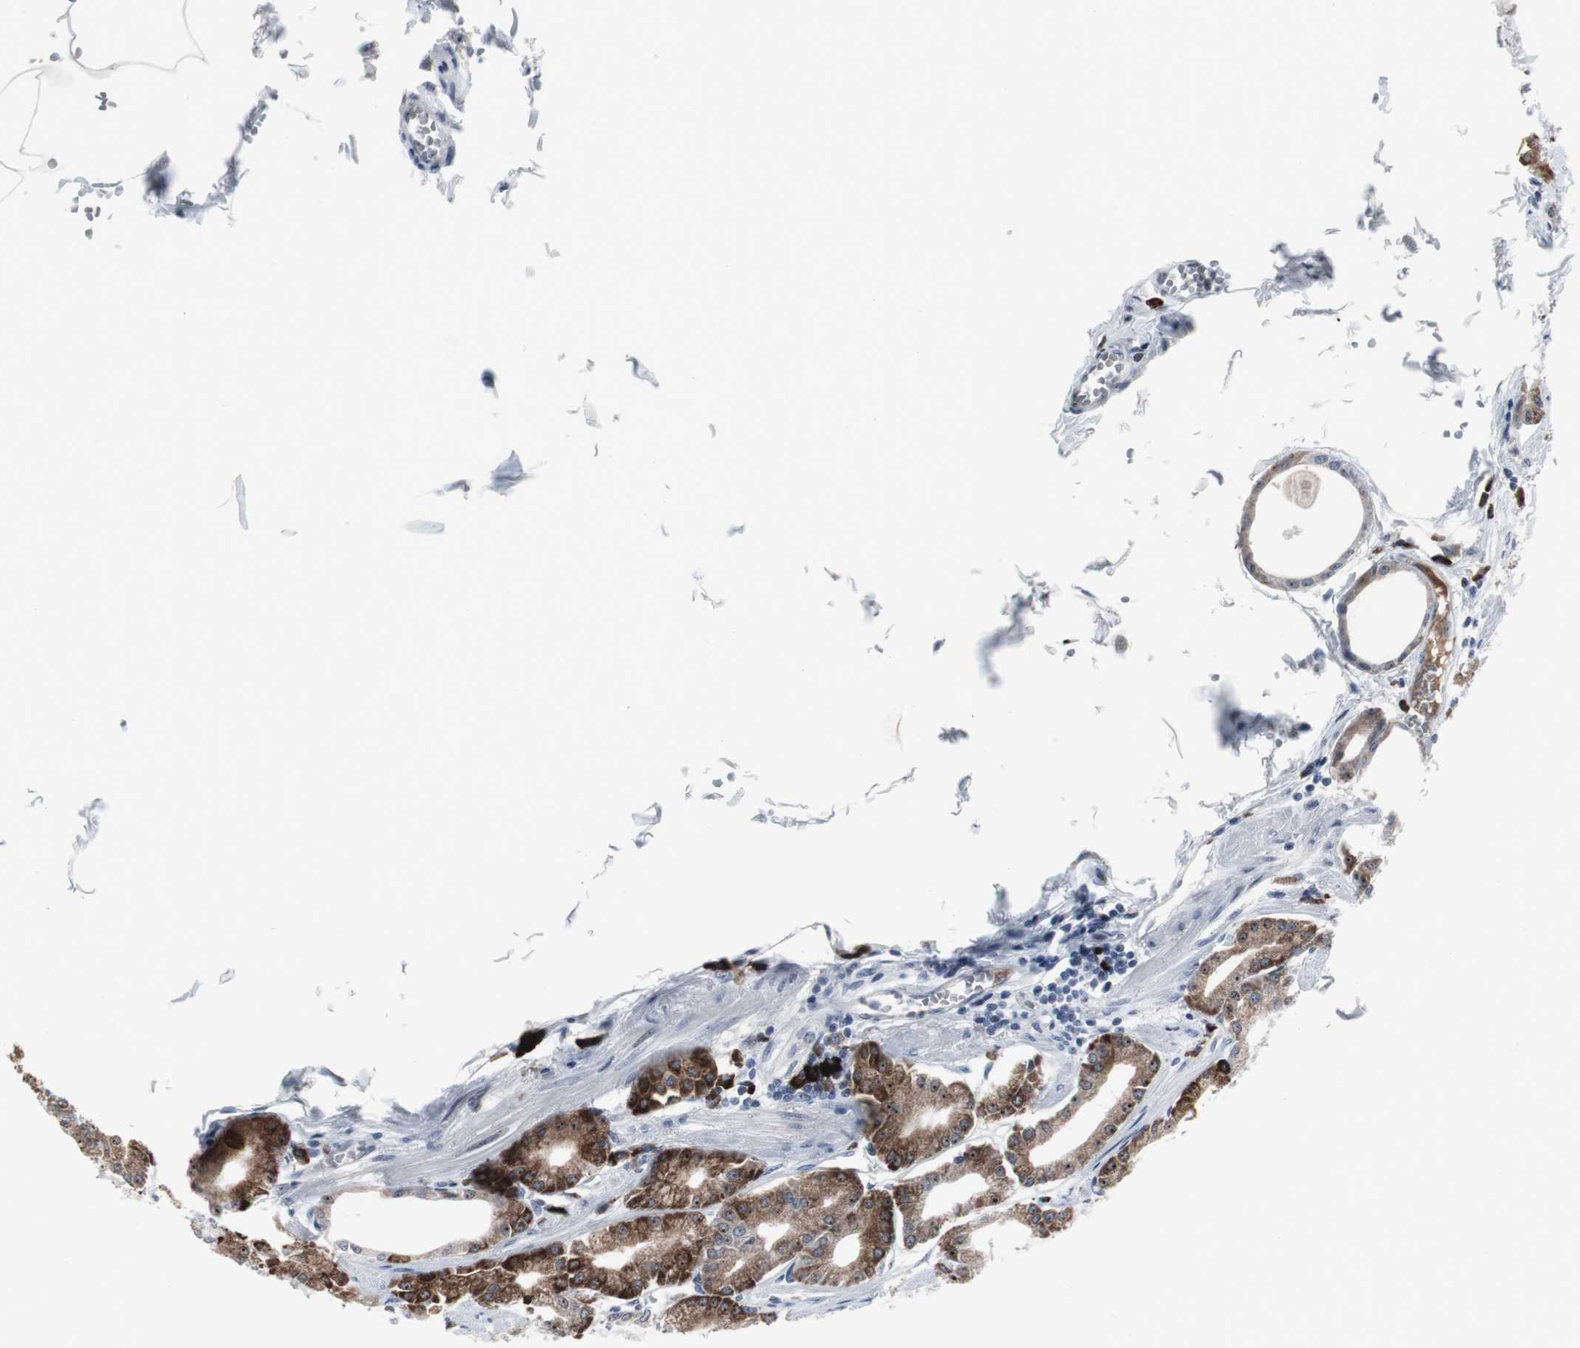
{"staining": {"intensity": "moderate", "quantity": "<25%", "location": "cytoplasmic/membranous,nuclear"}, "tissue": "stomach", "cell_type": "Glandular cells", "image_type": "normal", "snomed": [{"axis": "morphology", "description": "Normal tissue, NOS"}, {"axis": "topography", "description": "Stomach, lower"}], "caption": "High-power microscopy captured an IHC micrograph of benign stomach, revealing moderate cytoplasmic/membranous,nuclear expression in about <25% of glandular cells. (DAB = brown stain, brightfield microscopy at high magnification).", "gene": "DOK1", "patient": {"sex": "male", "age": 71}}